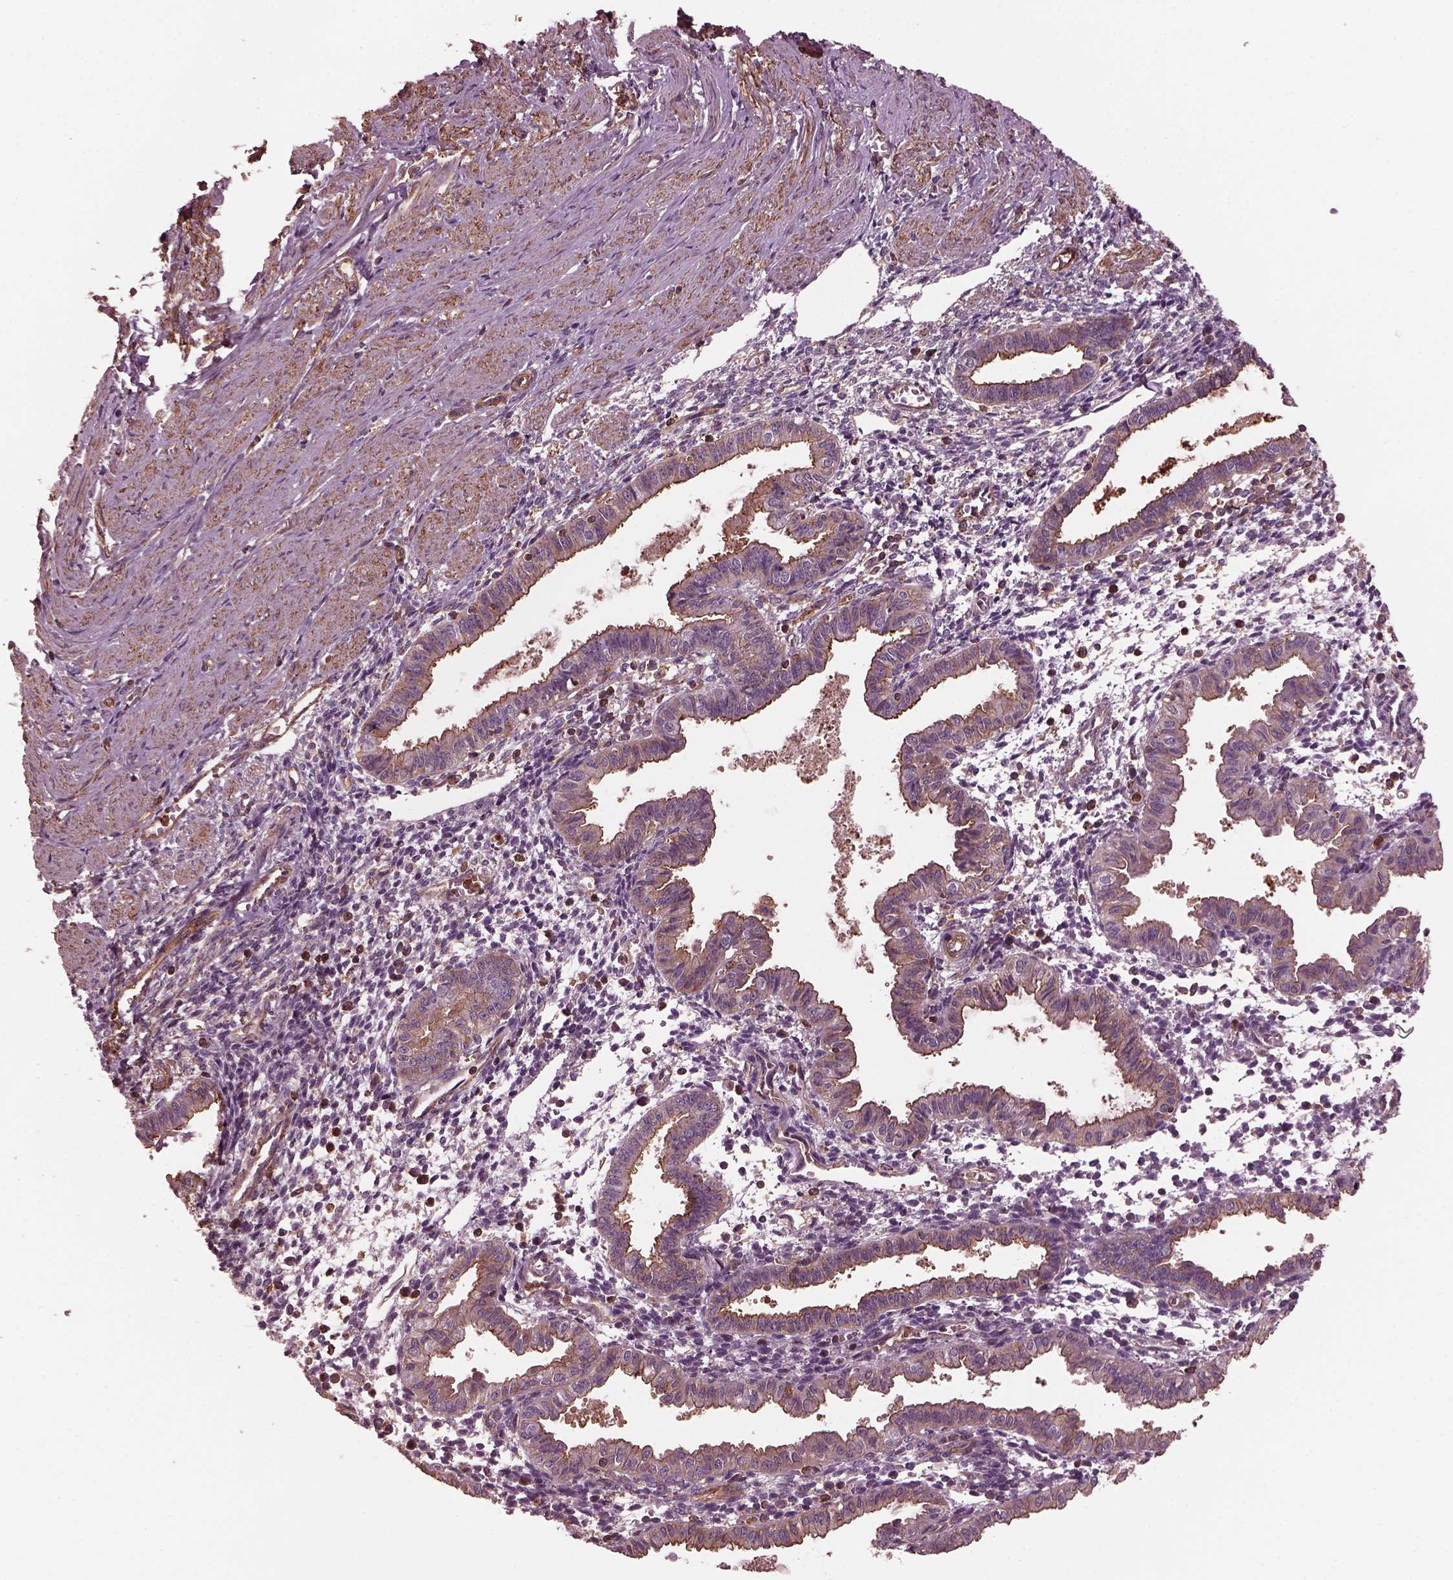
{"staining": {"intensity": "weak", "quantity": "<25%", "location": "cytoplasmic/membranous"}, "tissue": "endometrium", "cell_type": "Cells in endometrial stroma", "image_type": "normal", "snomed": [{"axis": "morphology", "description": "Normal tissue, NOS"}, {"axis": "topography", "description": "Endometrium"}], "caption": "Protein analysis of normal endometrium demonstrates no significant positivity in cells in endometrial stroma. (Stains: DAB IHC with hematoxylin counter stain, Microscopy: brightfield microscopy at high magnification).", "gene": "MYL1", "patient": {"sex": "female", "age": 37}}